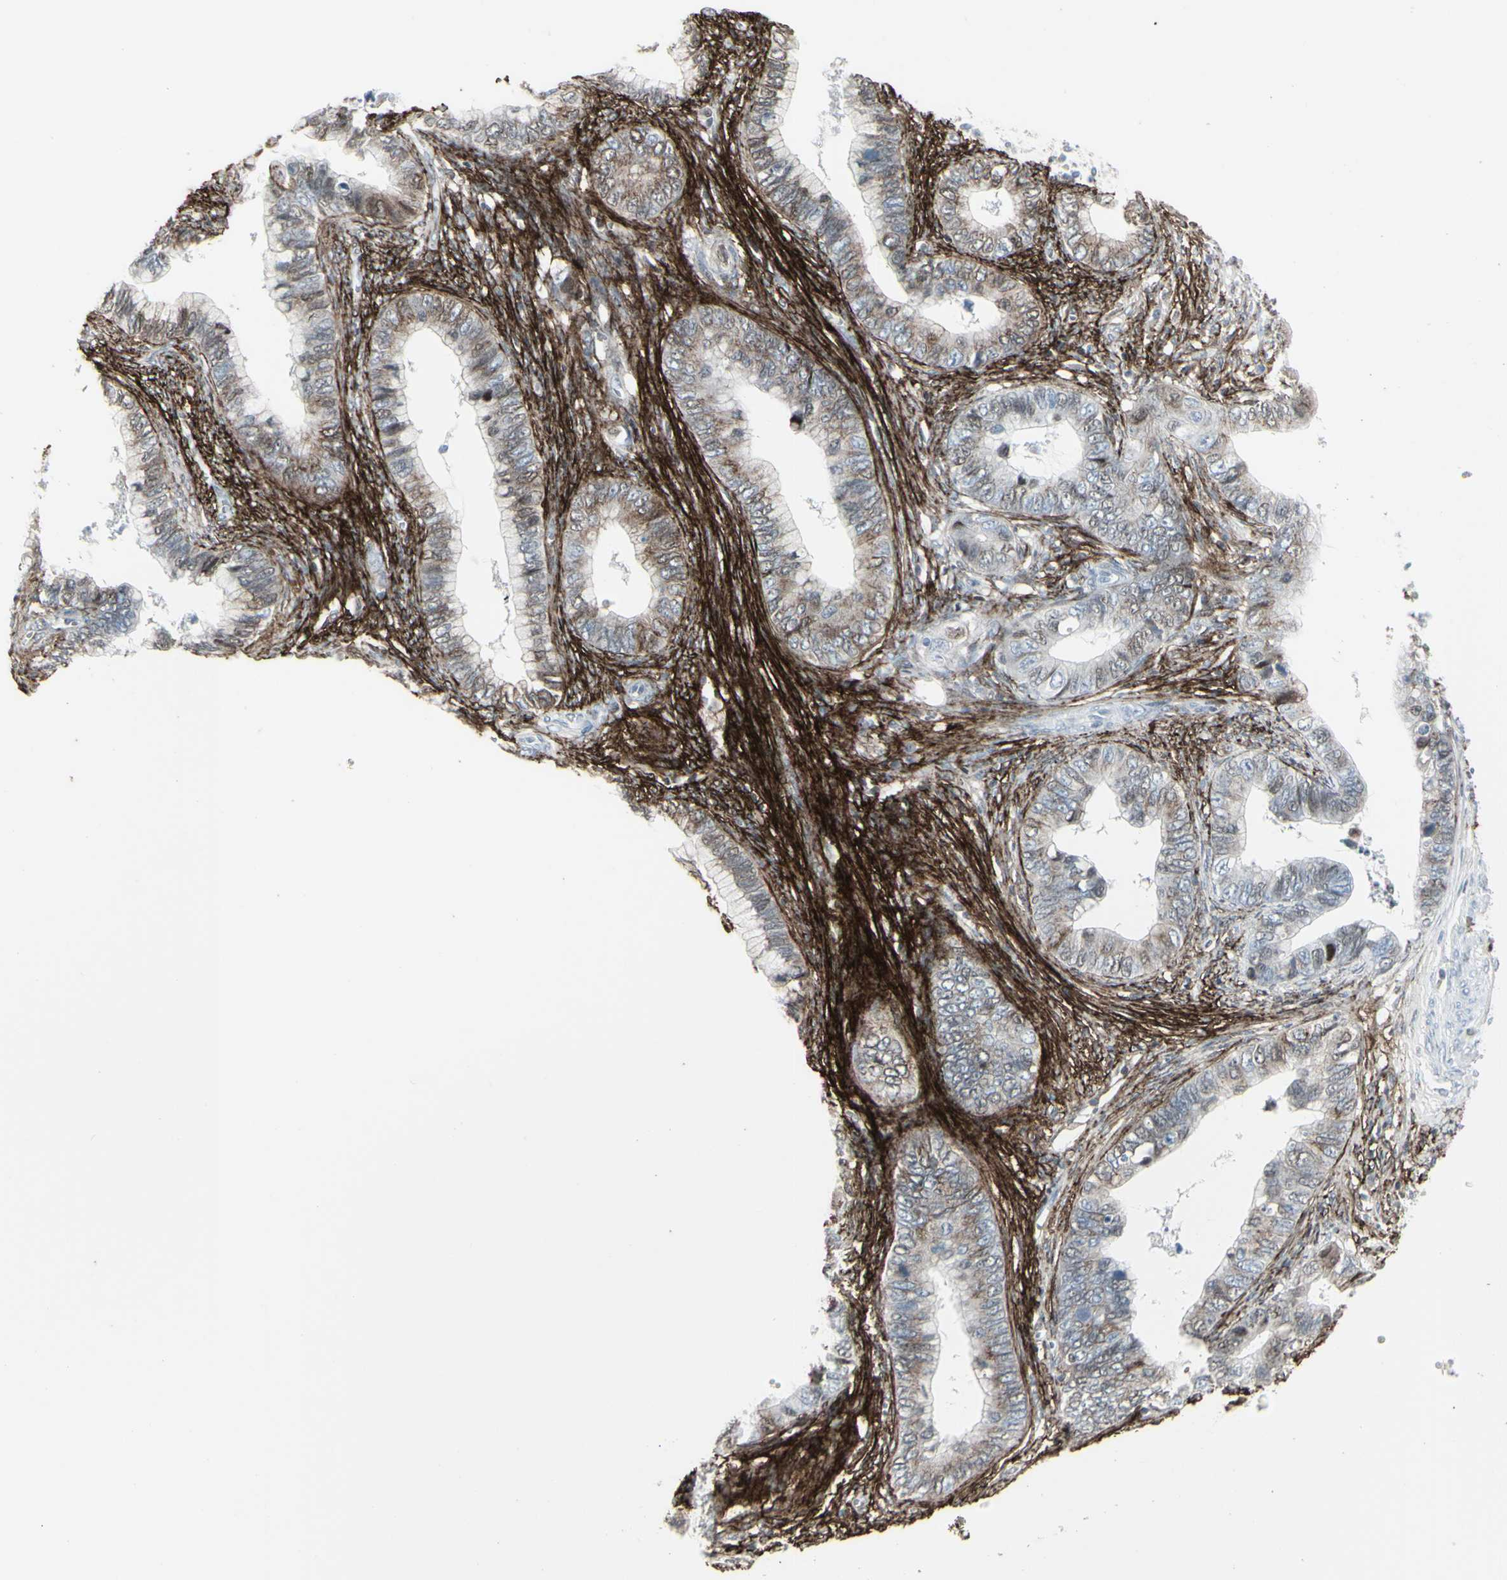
{"staining": {"intensity": "weak", "quantity": "25%-75%", "location": "cytoplasmic/membranous"}, "tissue": "cervical cancer", "cell_type": "Tumor cells", "image_type": "cancer", "snomed": [{"axis": "morphology", "description": "Adenocarcinoma, NOS"}, {"axis": "topography", "description": "Cervix"}], "caption": "Protein analysis of cervical adenocarcinoma tissue exhibits weak cytoplasmic/membranous expression in approximately 25%-75% of tumor cells. (DAB (3,3'-diaminobenzidine) IHC with brightfield microscopy, high magnification).", "gene": "GJA1", "patient": {"sex": "female", "age": 44}}